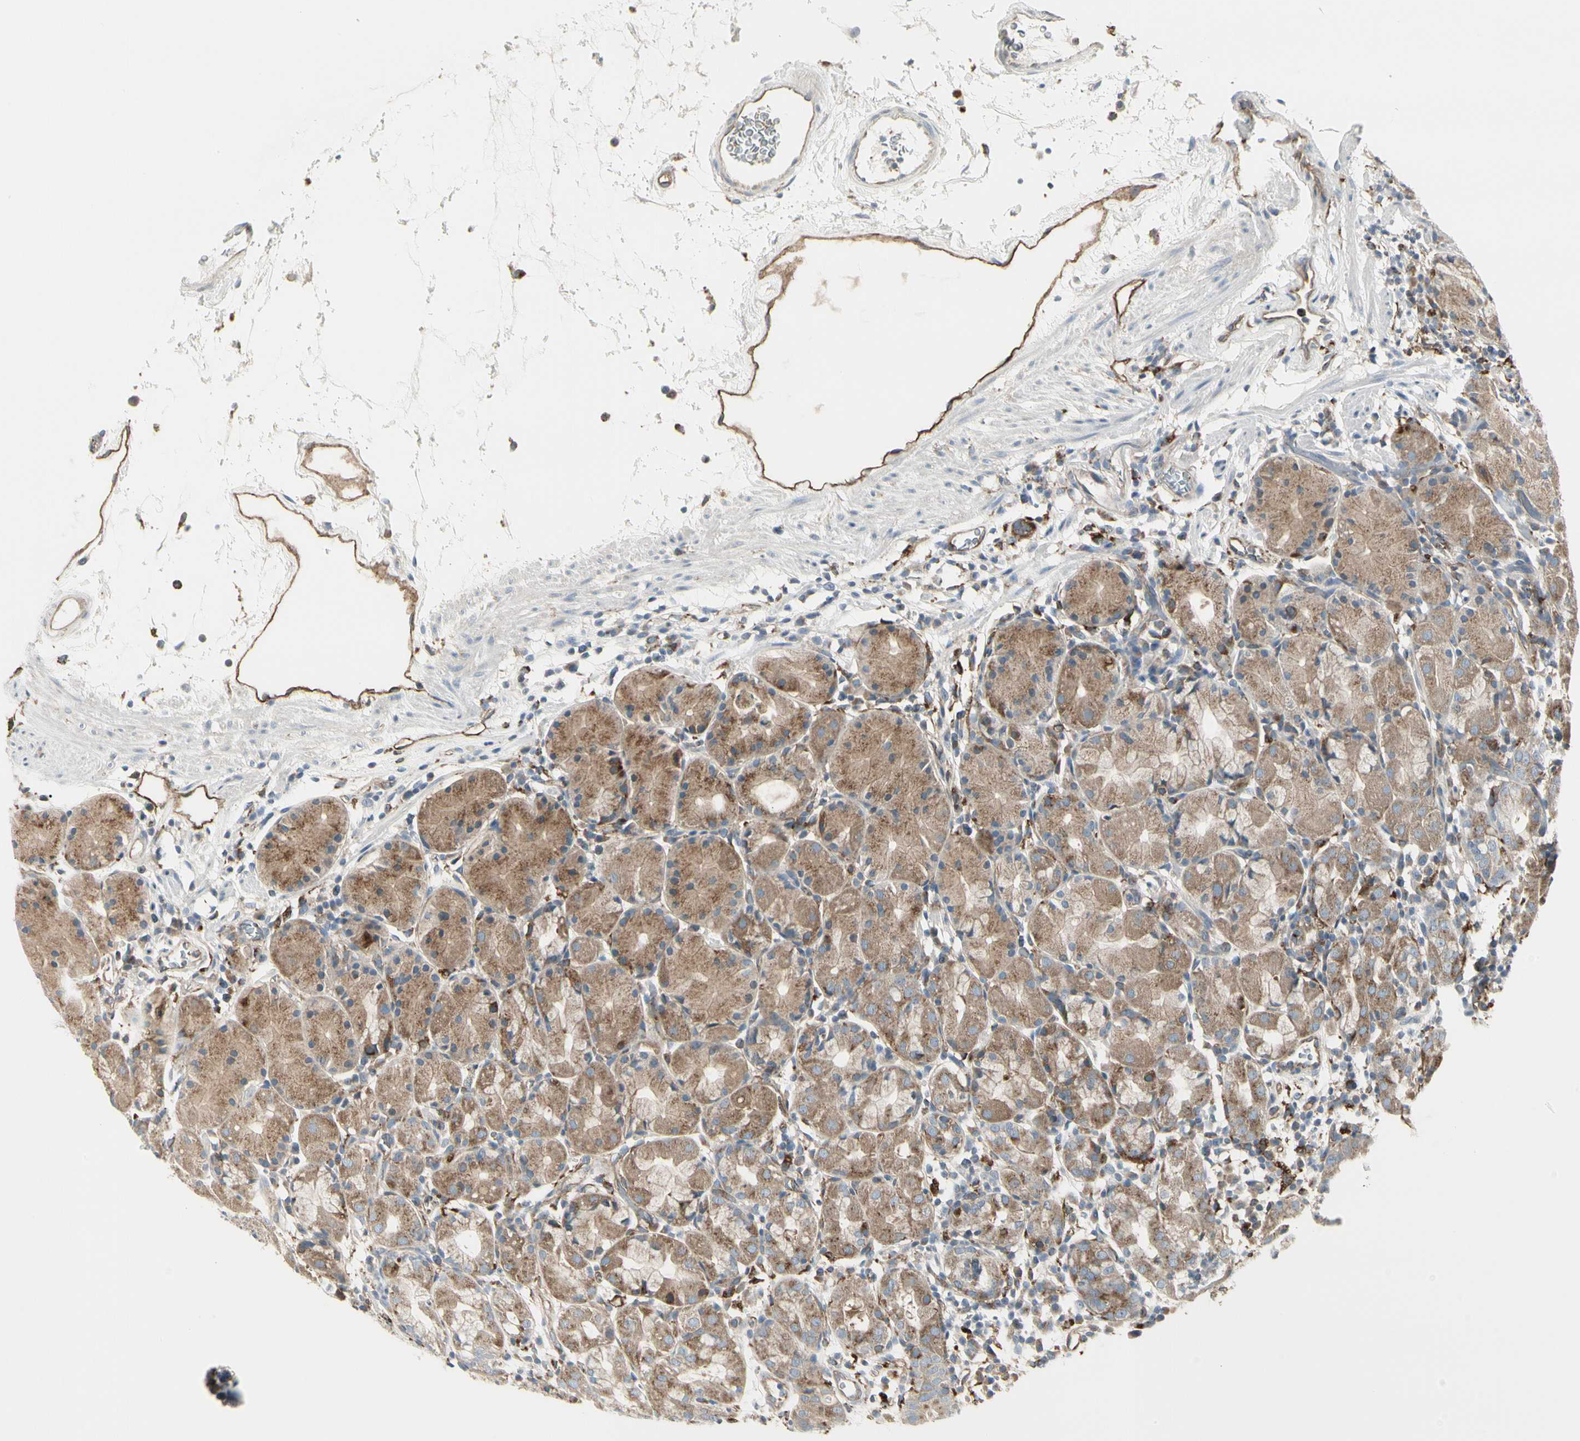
{"staining": {"intensity": "moderate", "quantity": "25%-75%", "location": "cytoplasmic/membranous"}, "tissue": "stomach", "cell_type": "Glandular cells", "image_type": "normal", "snomed": [{"axis": "morphology", "description": "Normal tissue, NOS"}, {"axis": "topography", "description": "Stomach"}, {"axis": "topography", "description": "Stomach, lower"}], "caption": "Stomach stained with DAB (3,3'-diaminobenzidine) immunohistochemistry (IHC) shows medium levels of moderate cytoplasmic/membranous positivity in approximately 25%-75% of glandular cells.", "gene": "ATP6V1B2", "patient": {"sex": "female", "age": 75}}